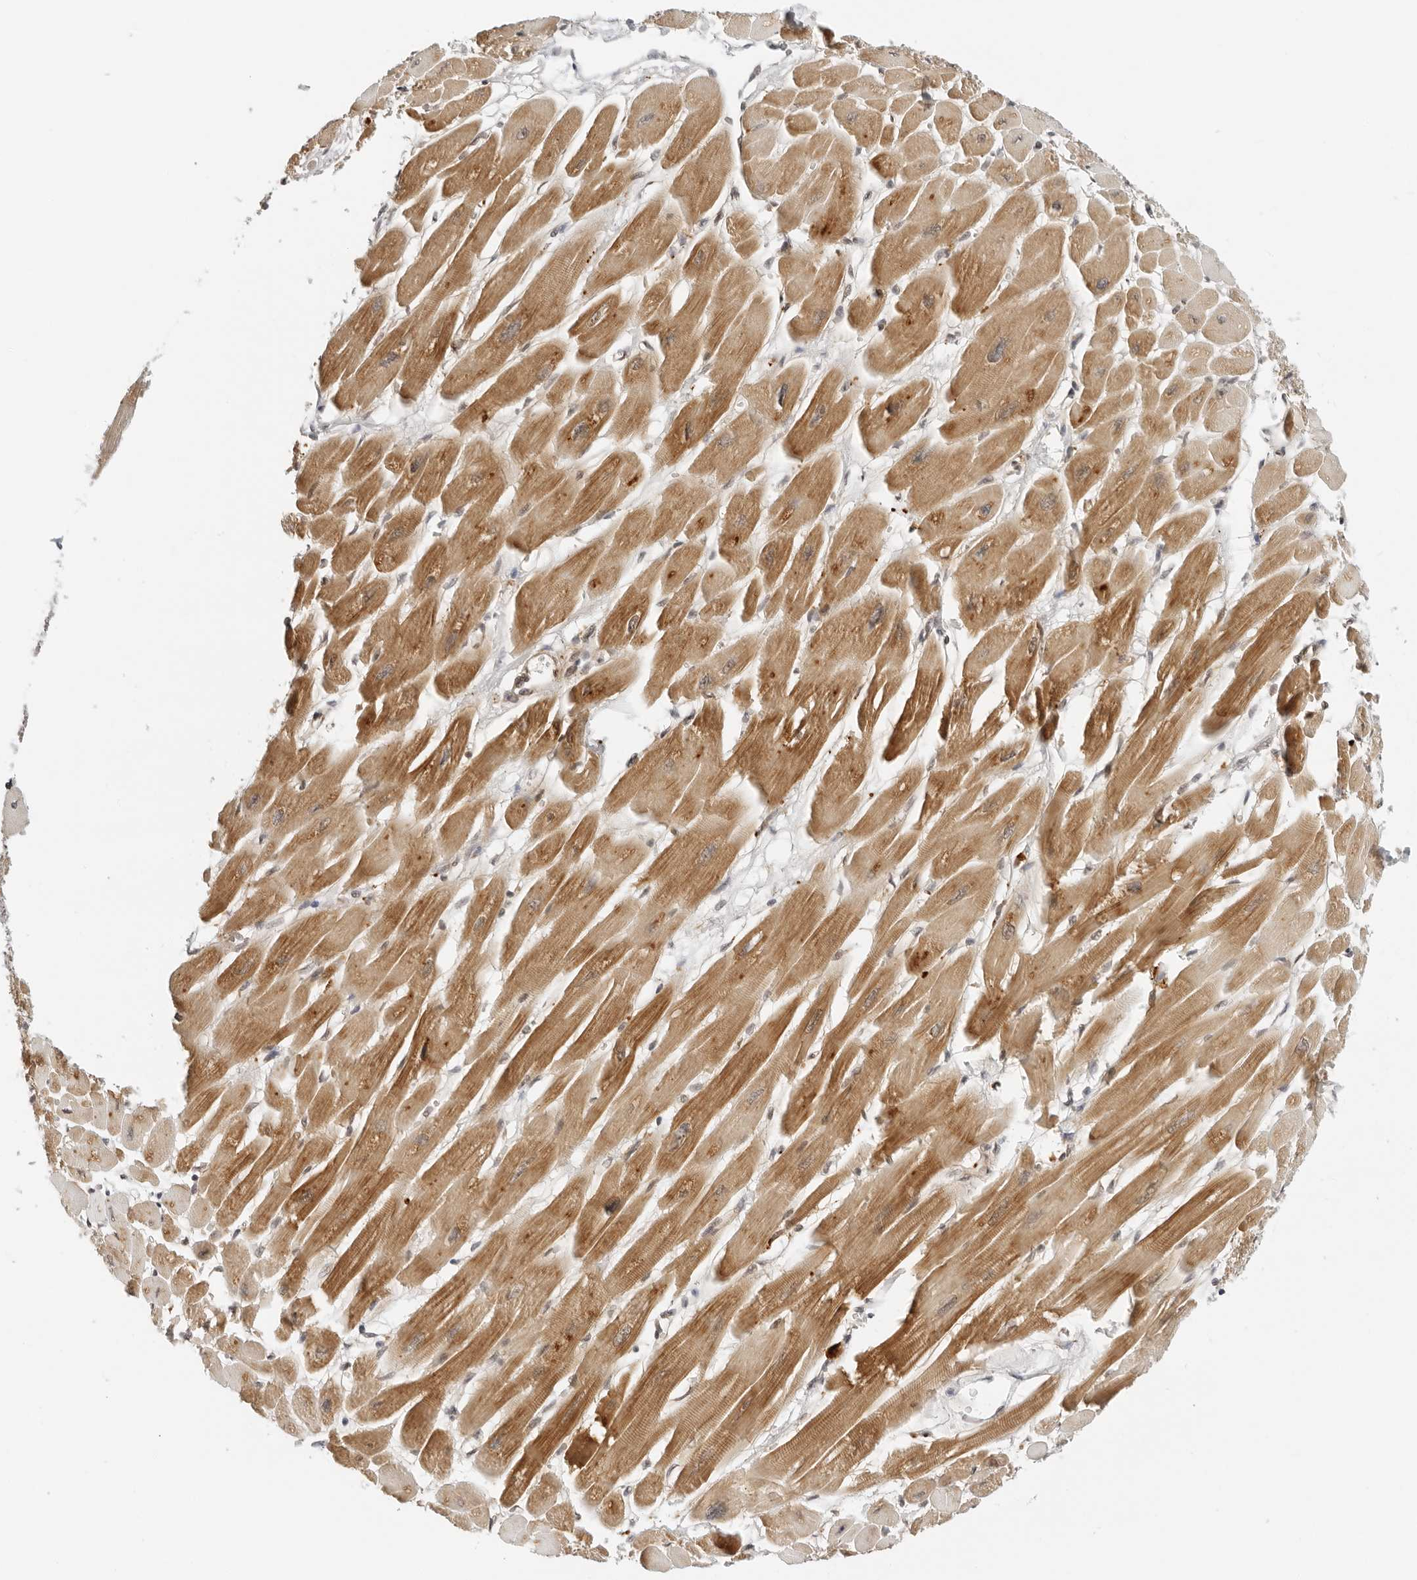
{"staining": {"intensity": "moderate", "quantity": ">75%", "location": "cytoplasmic/membranous"}, "tissue": "heart muscle", "cell_type": "Cardiomyocytes", "image_type": "normal", "snomed": [{"axis": "morphology", "description": "Normal tissue, NOS"}, {"axis": "topography", "description": "Heart"}], "caption": "Immunohistochemistry (IHC) photomicrograph of benign heart muscle: human heart muscle stained using immunohistochemistry (IHC) exhibits medium levels of moderate protein expression localized specifically in the cytoplasmic/membranous of cardiomyocytes, appearing as a cytoplasmic/membranous brown color.", "gene": "RC3H1", "patient": {"sex": "female", "age": 54}}